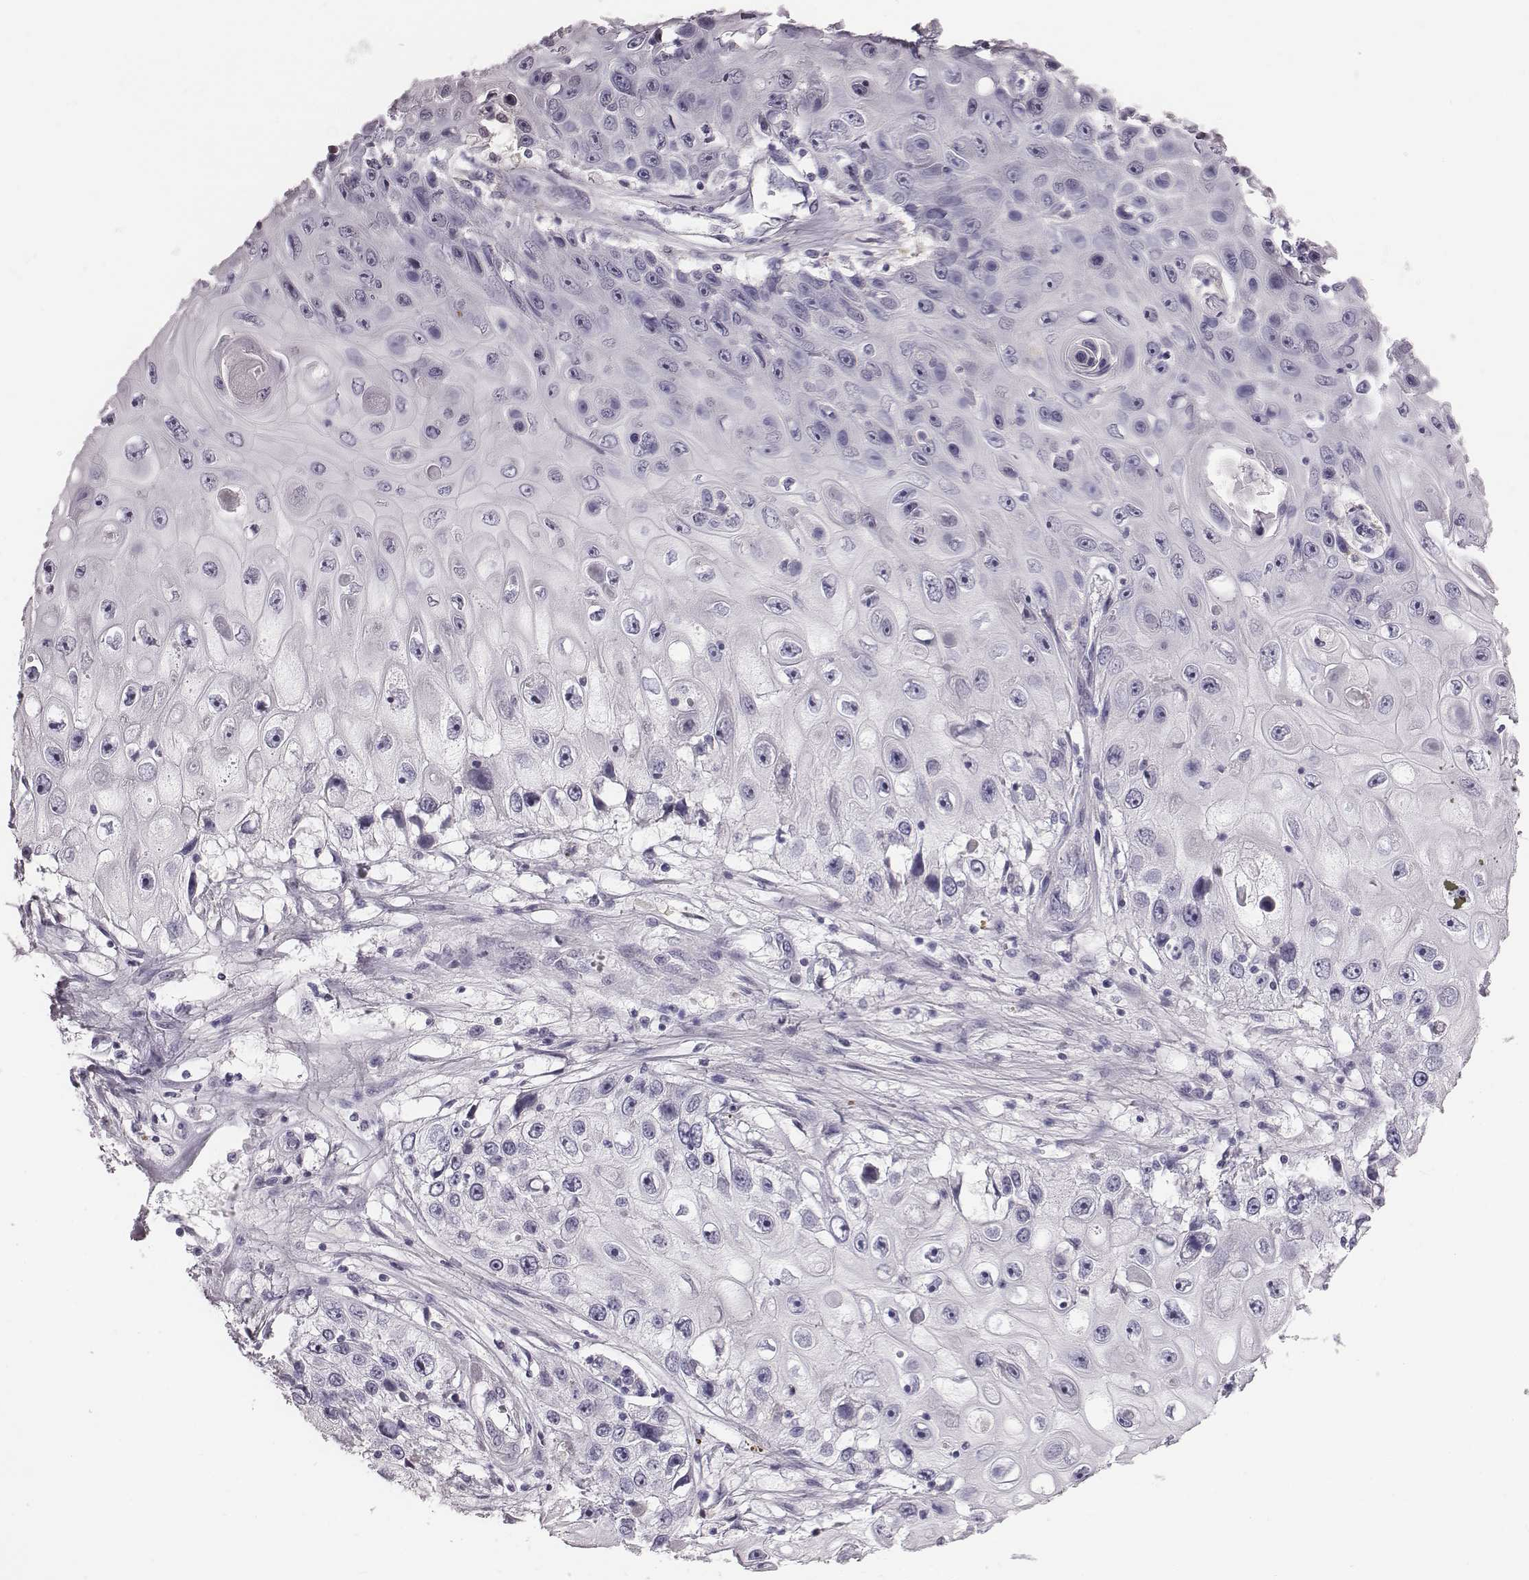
{"staining": {"intensity": "negative", "quantity": "none", "location": "none"}, "tissue": "skin cancer", "cell_type": "Tumor cells", "image_type": "cancer", "snomed": [{"axis": "morphology", "description": "Squamous cell carcinoma, NOS"}, {"axis": "topography", "description": "Skin"}], "caption": "DAB (3,3'-diaminobenzidine) immunohistochemical staining of skin squamous cell carcinoma shows no significant staining in tumor cells.", "gene": "CRISP1", "patient": {"sex": "male", "age": 82}}